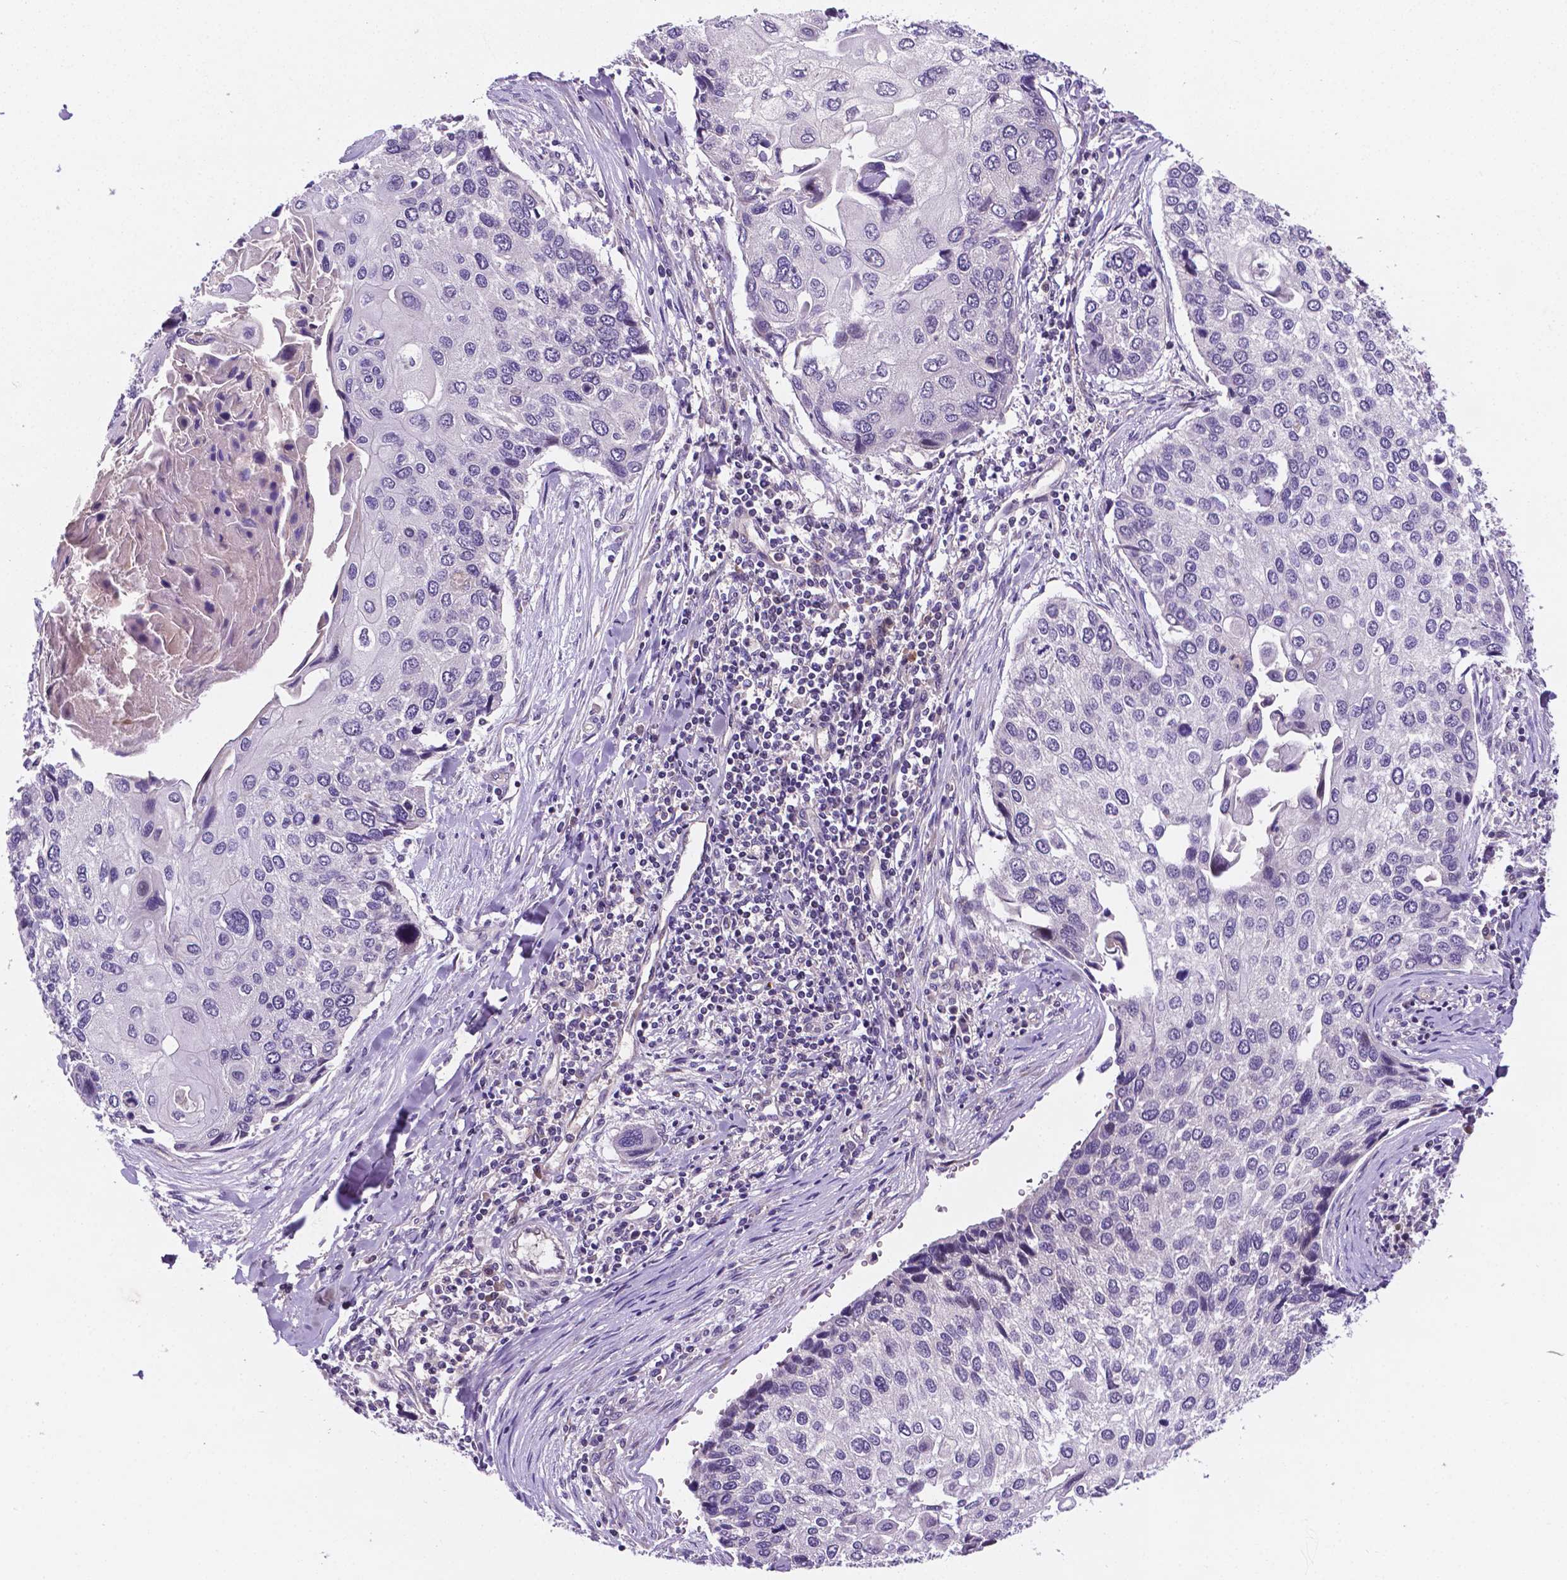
{"staining": {"intensity": "negative", "quantity": "none", "location": "none"}, "tissue": "lung cancer", "cell_type": "Tumor cells", "image_type": "cancer", "snomed": [{"axis": "morphology", "description": "Squamous cell carcinoma, NOS"}, {"axis": "morphology", "description": "Squamous cell carcinoma, metastatic, NOS"}, {"axis": "topography", "description": "Lung"}], "caption": "Tumor cells are negative for protein expression in human metastatic squamous cell carcinoma (lung). (Stains: DAB (3,3'-diaminobenzidine) IHC with hematoxylin counter stain, Microscopy: brightfield microscopy at high magnification).", "gene": "TM4SF20", "patient": {"sex": "male", "age": 63}}